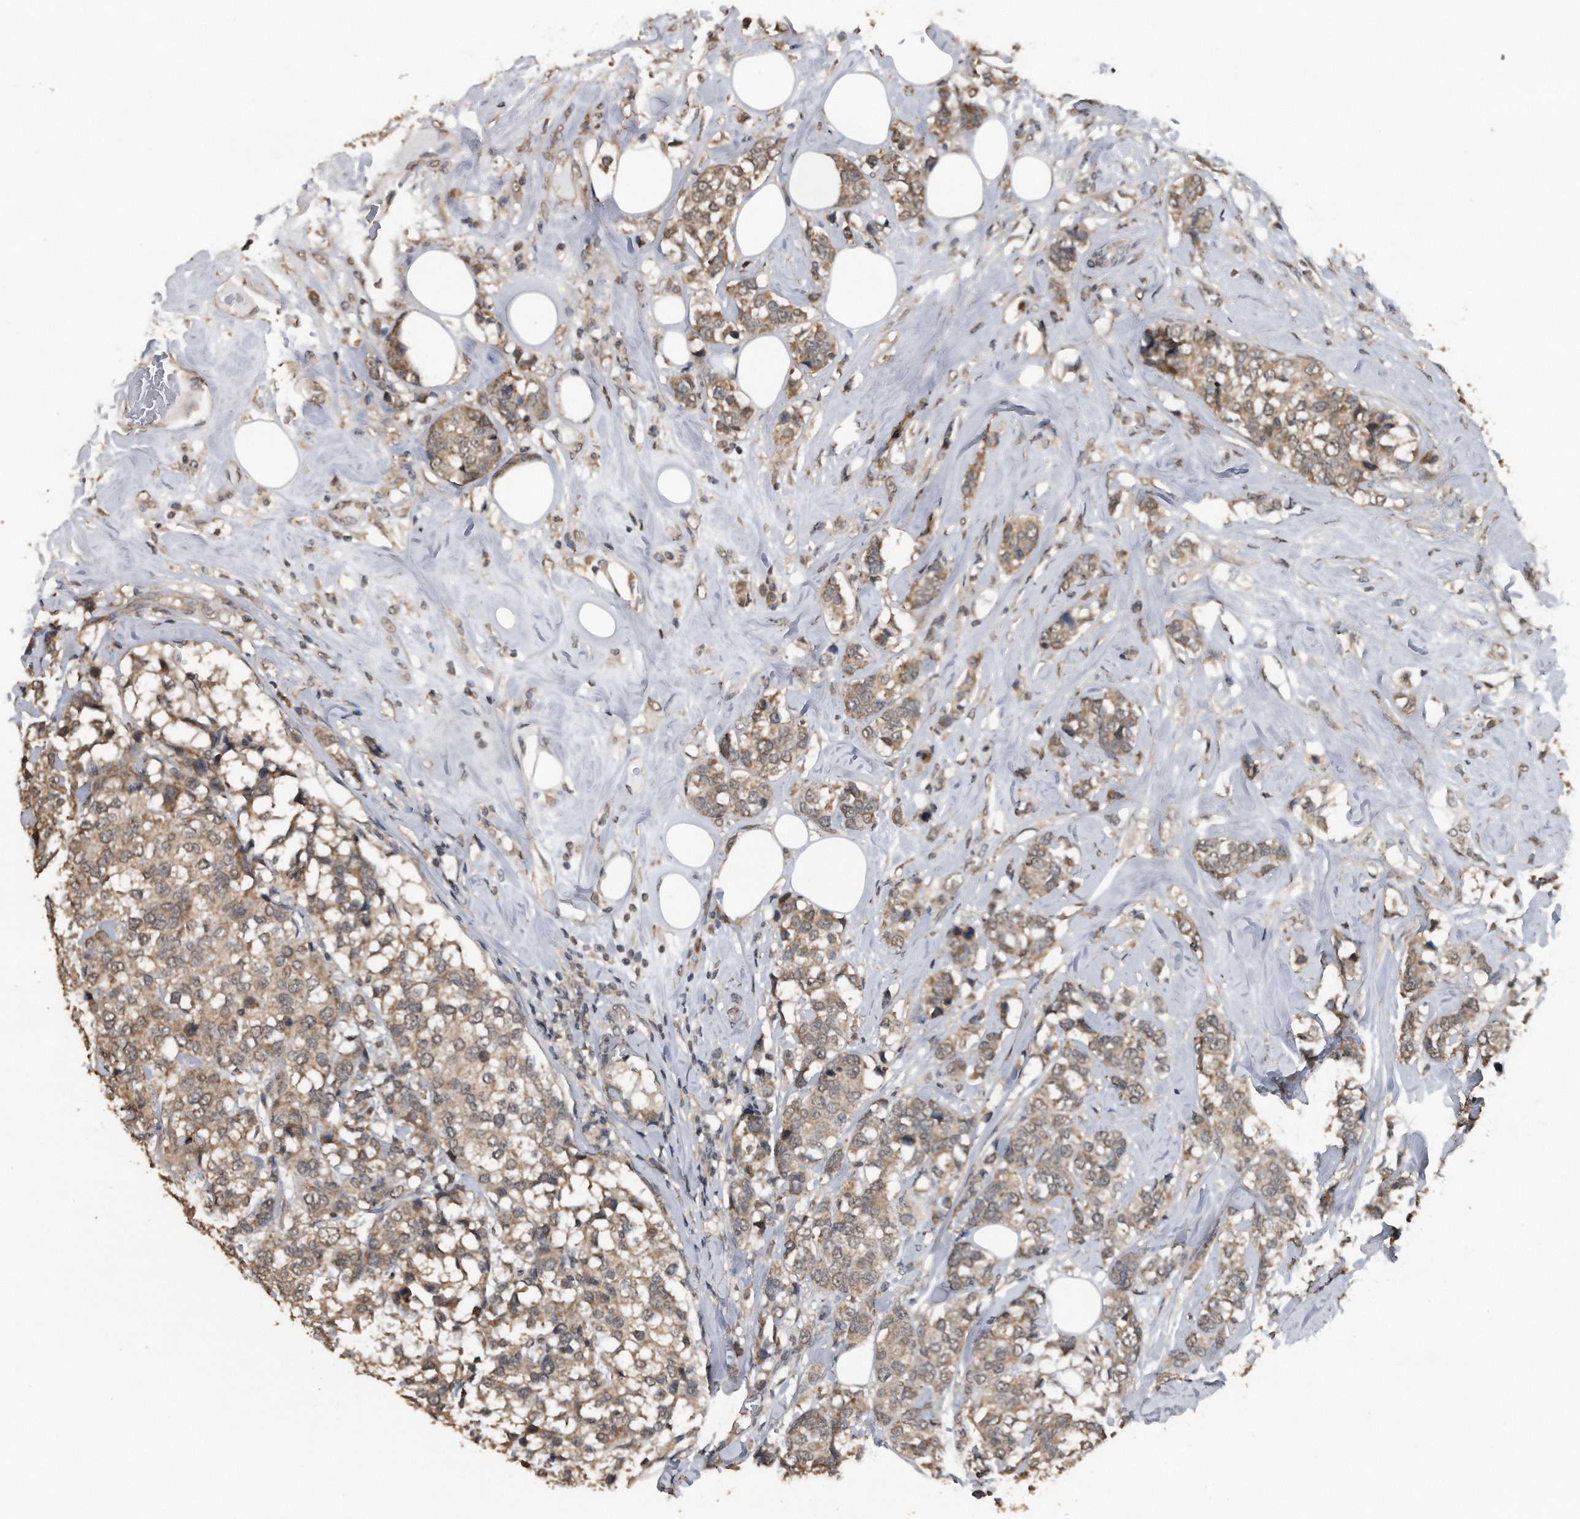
{"staining": {"intensity": "weak", "quantity": ">75%", "location": "cytoplasmic/membranous"}, "tissue": "breast cancer", "cell_type": "Tumor cells", "image_type": "cancer", "snomed": [{"axis": "morphology", "description": "Lobular carcinoma"}, {"axis": "topography", "description": "Breast"}], "caption": "The image shows staining of breast cancer (lobular carcinoma), revealing weak cytoplasmic/membranous protein positivity (brown color) within tumor cells.", "gene": "CRYZL1", "patient": {"sex": "female", "age": 59}}